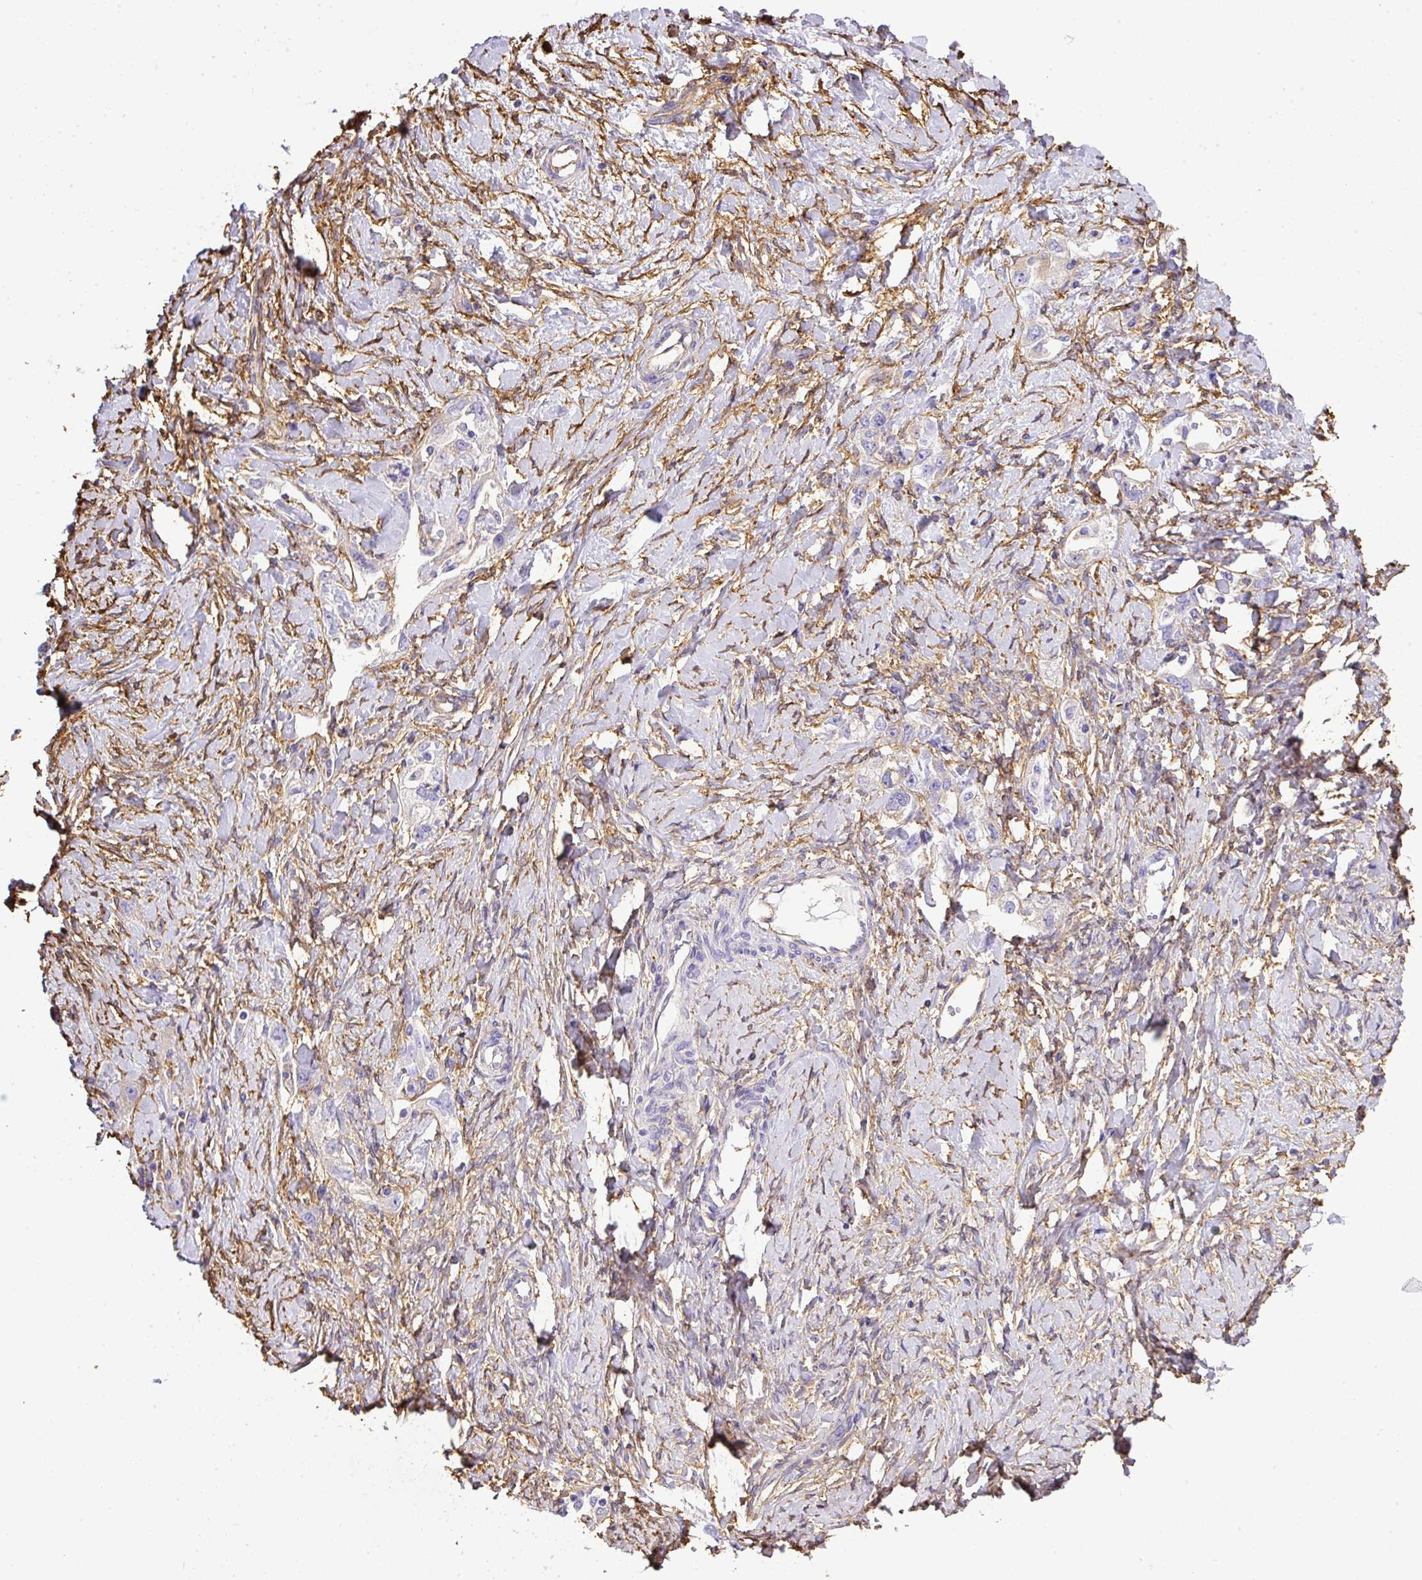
{"staining": {"intensity": "negative", "quantity": "none", "location": "none"}, "tissue": "ovarian cancer", "cell_type": "Tumor cells", "image_type": "cancer", "snomed": [{"axis": "morphology", "description": "Carcinoma, NOS"}, {"axis": "morphology", "description": "Cystadenocarcinoma, serous, NOS"}, {"axis": "topography", "description": "Ovary"}], "caption": "High magnification brightfield microscopy of ovarian cancer stained with DAB (brown) and counterstained with hematoxylin (blue): tumor cells show no significant positivity. (DAB (3,3'-diaminobenzidine) immunohistochemistry (IHC) with hematoxylin counter stain).", "gene": "MAGEB5", "patient": {"sex": "female", "age": 69}}